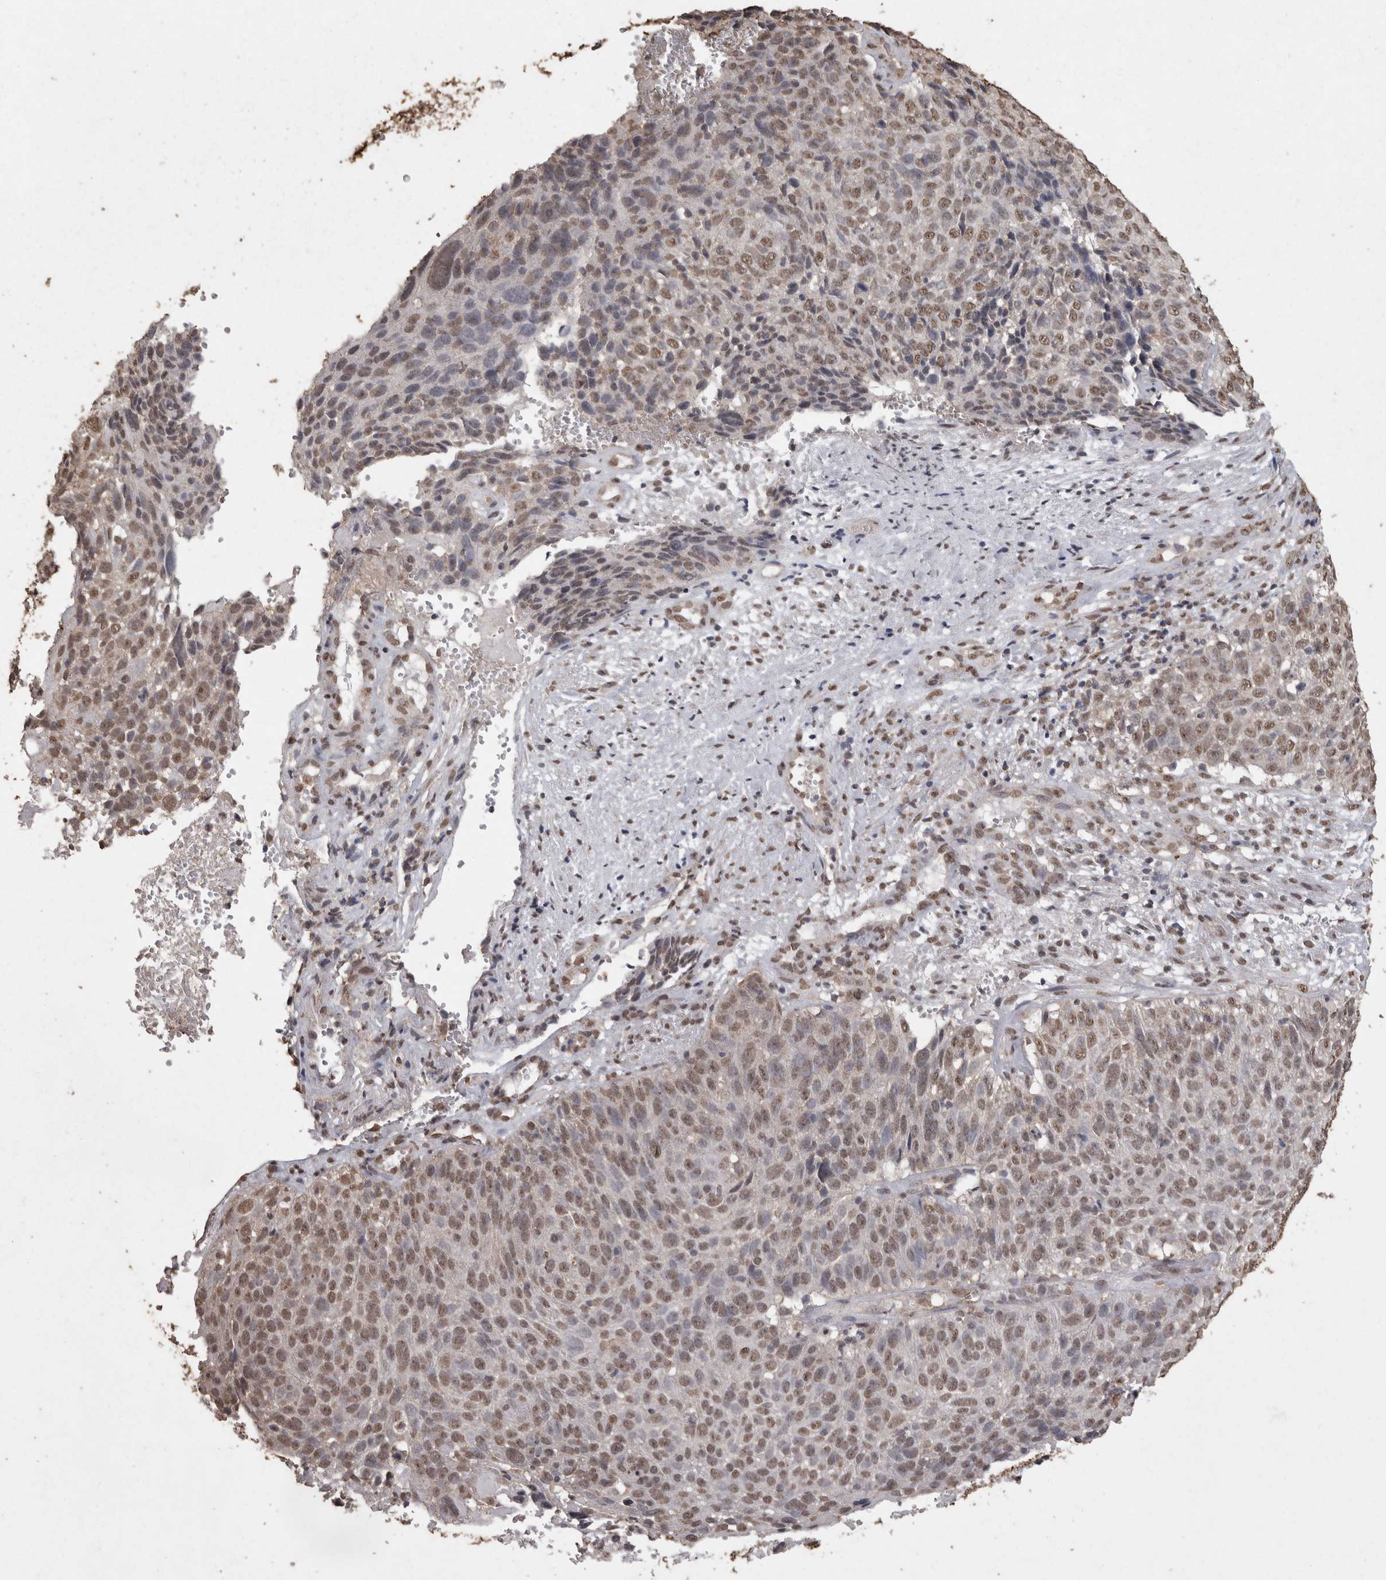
{"staining": {"intensity": "moderate", "quantity": ">75%", "location": "nuclear"}, "tissue": "cervical cancer", "cell_type": "Tumor cells", "image_type": "cancer", "snomed": [{"axis": "morphology", "description": "Squamous cell carcinoma, NOS"}, {"axis": "topography", "description": "Cervix"}], "caption": "This photomicrograph shows IHC staining of human squamous cell carcinoma (cervical), with medium moderate nuclear staining in about >75% of tumor cells.", "gene": "SMAD7", "patient": {"sex": "female", "age": 74}}